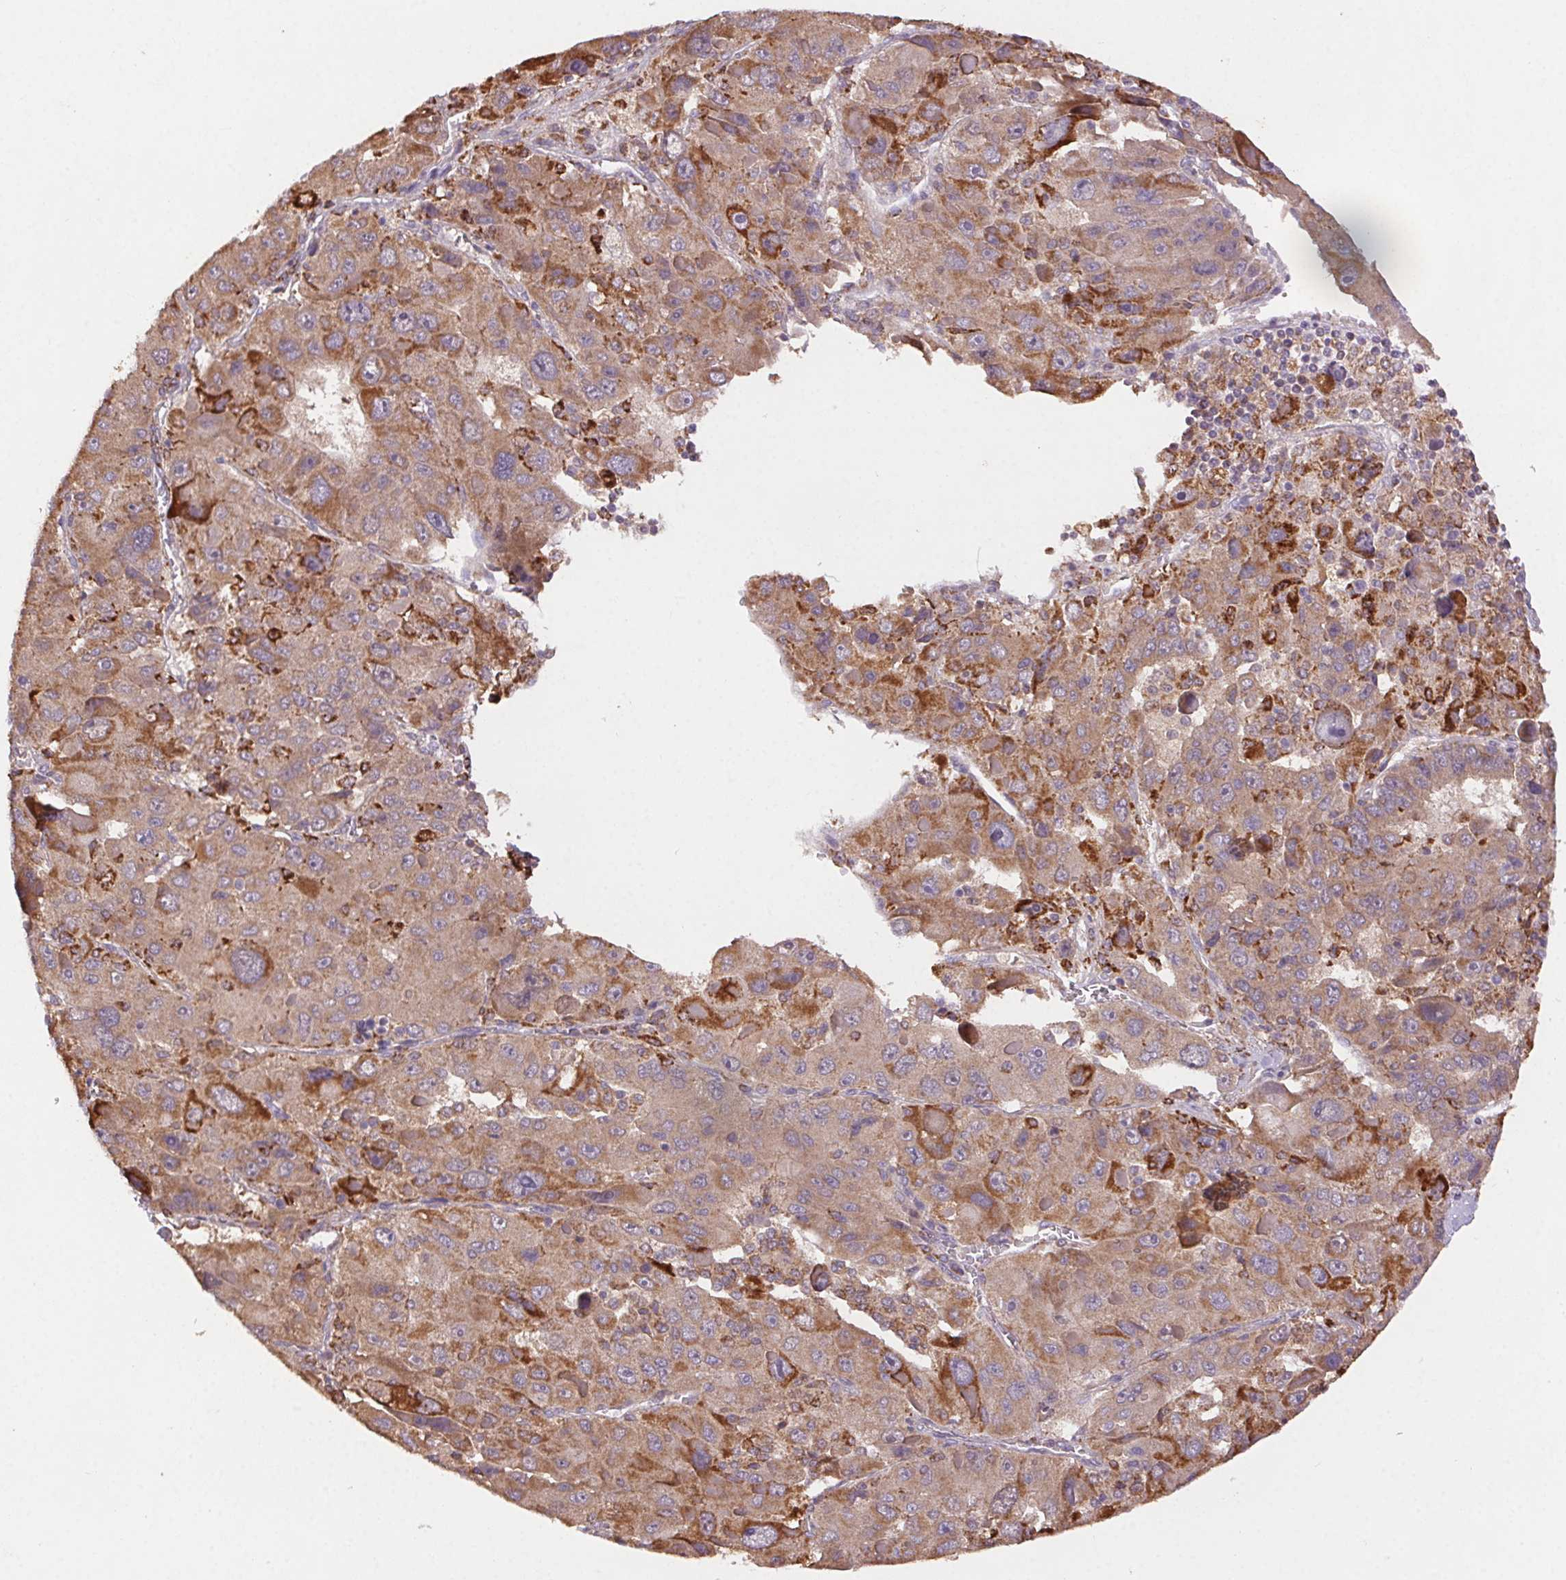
{"staining": {"intensity": "moderate", "quantity": ">75%", "location": "cytoplasmic/membranous"}, "tissue": "liver cancer", "cell_type": "Tumor cells", "image_type": "cancer", "snomed": [{"axis": "morphology", "description": "Carcinoma, Hepatocellular, NOS"}, {"axis": "topography", "description": "Liver"}], "caption": "Protein expression analysis of human hepatocellular carcinoma (liver) reveals moderate cytoplasmic/membranous staining in approximately >75% of tumor cells.", "gene": "FNBP1L", "patient": {"sex": "female", "age": 41}}